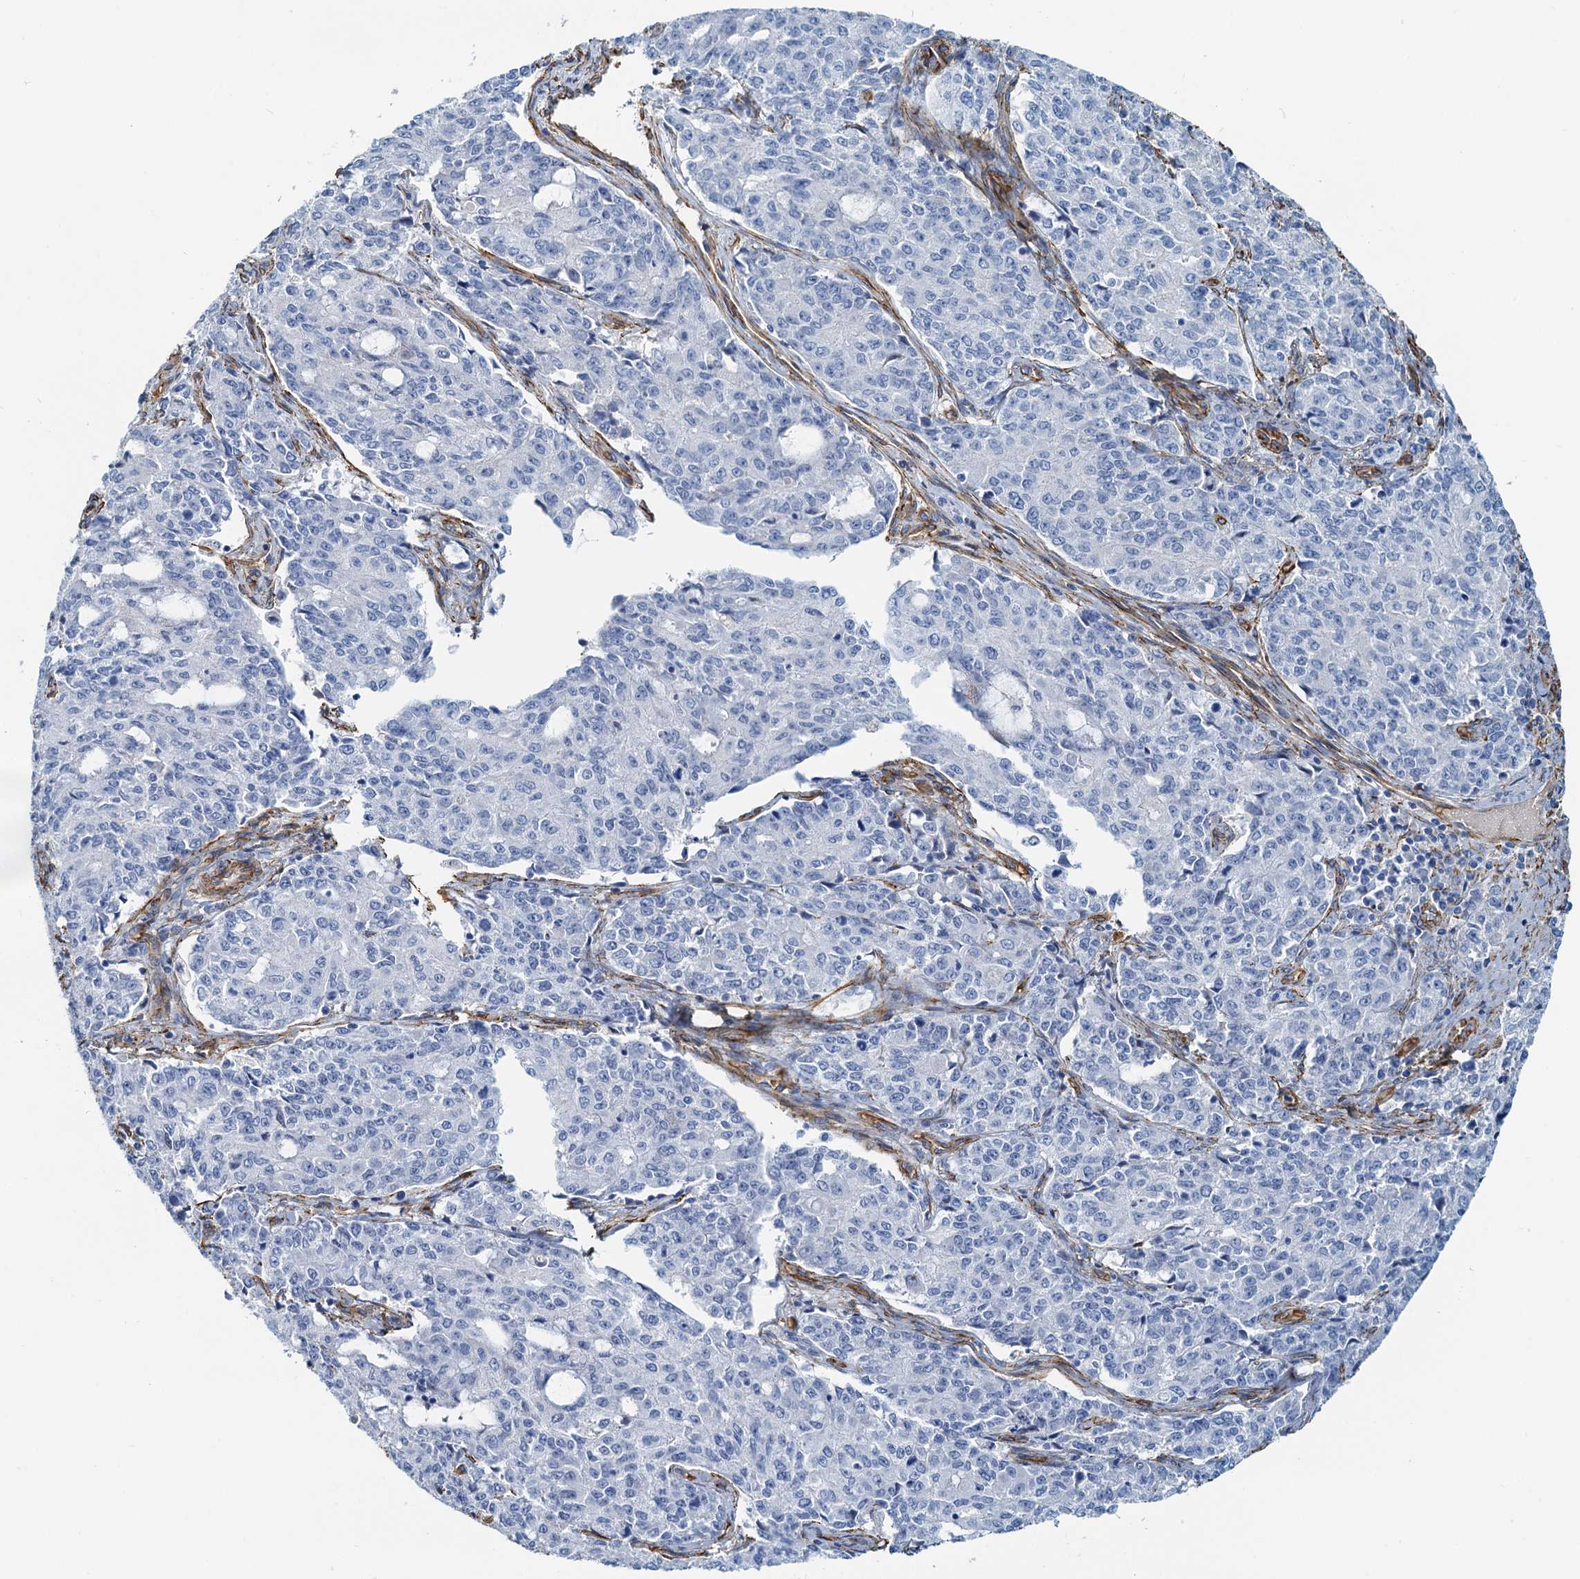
{"staining": {"intensity": "negative", "quantity": "none", "location": "none"}, "tissue": "endometrial cancer", "cell_type": "Tumor cells", "image_type": "cancer", "snomed": [{"axis": "morphology", "description": "Adenocarcinoma, NOS"}, {"axis": "topography", "description": "Endometrium"}], "caption": "Immunohistochemistry of human endometrial cancer demonstrates no positivity in tumor cells.", "gene": "DGKG", "patient": {"sex": "female", "age": 50}}